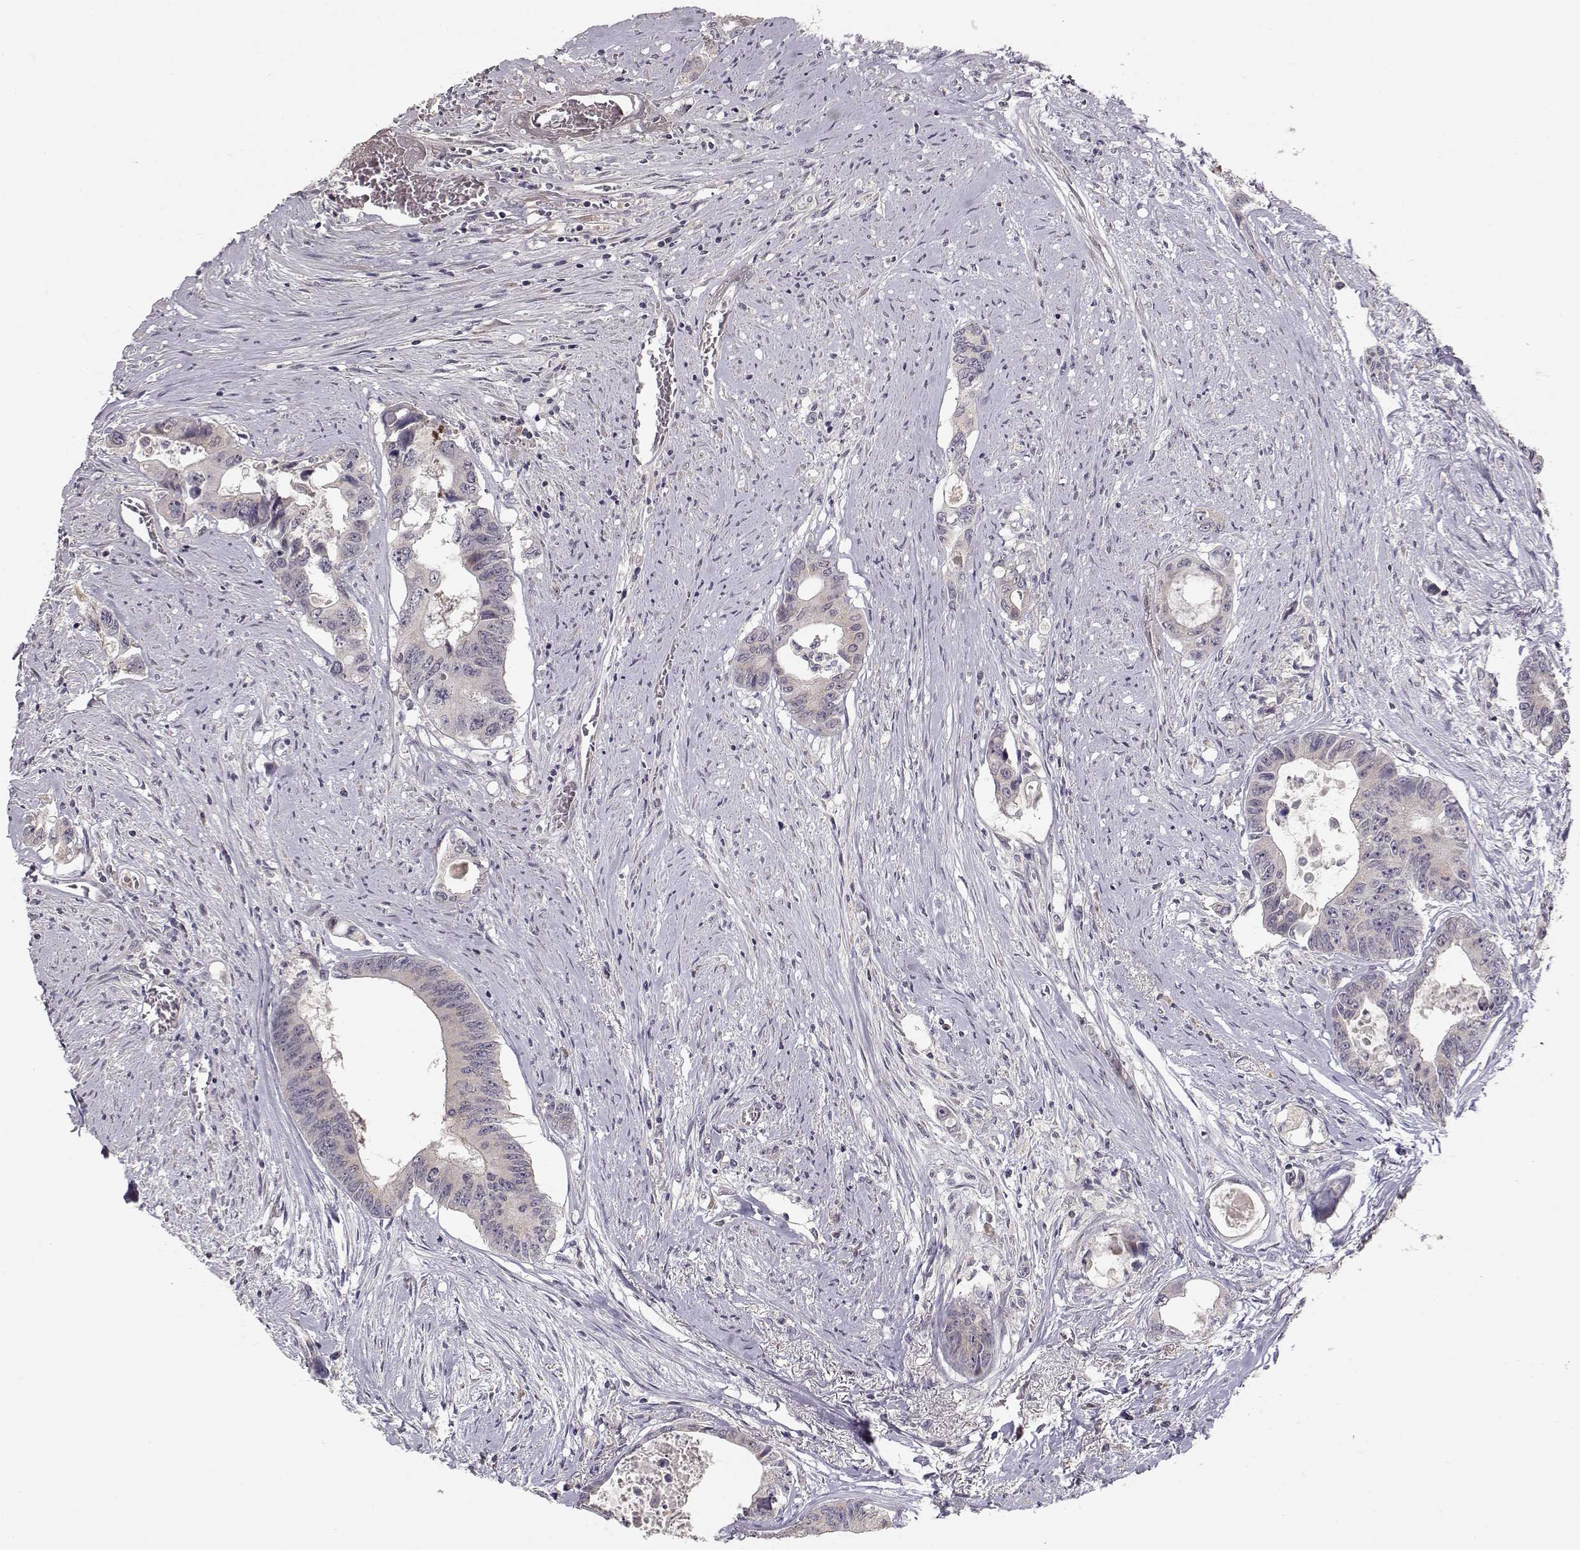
{"staining": {"intensity": "negative", "quantity": "none", "location": "none"}, "tissue": "colorectal cancer", "cell_type": "Tumor cells", "image_type": "cancer", "snomed": [{"axis": "morphology", "description": "Adenocarcinoma, NOS"}, {"axis": "topography", "description": "Rectum"}], "caption": "Histopathology image shows no significant protein expression in tumor cells of colorectal cancer (adenocarcinoma).", "gene": "PNMT", "patient": {"sex": "male", "age": 59}}